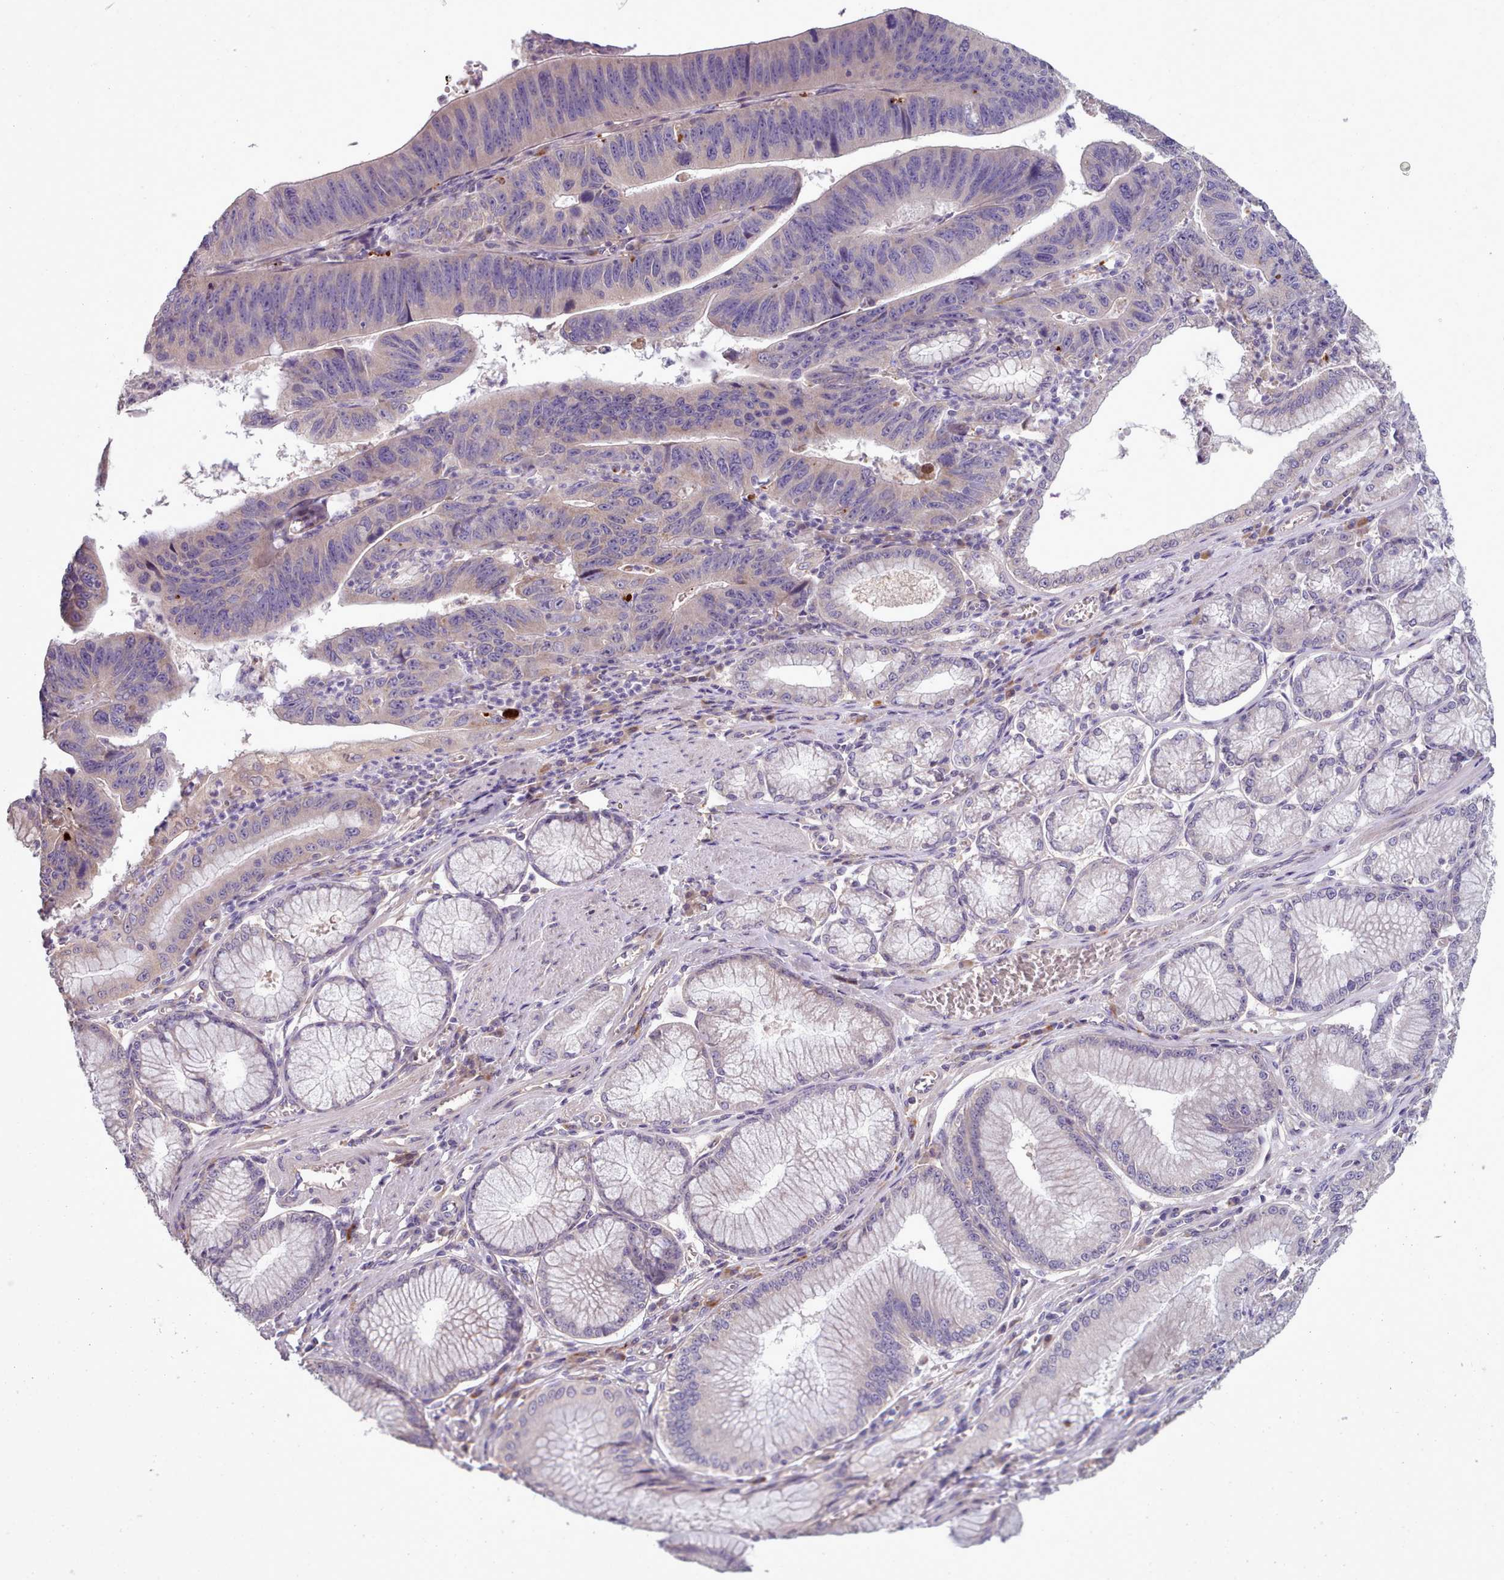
{"staining": {"intensity": "weak", "quantity": "<25%", "location": "cytoplasmic/membranous"}, "tissue": "stomach cancer", "cell_type": "Tumor cells", "image_type": "cancer", "snomed": [{"axis": "morphology", "description": "Adenocarcinoma, NOS"}, {"axis": "topography", "description": "Stomach"}], "caption": "Tumor cells show no significant protein expression in adenocarcinoma (stomach).", "gene": "DPF1", "patient": {"sex": "male", "age": 59}}